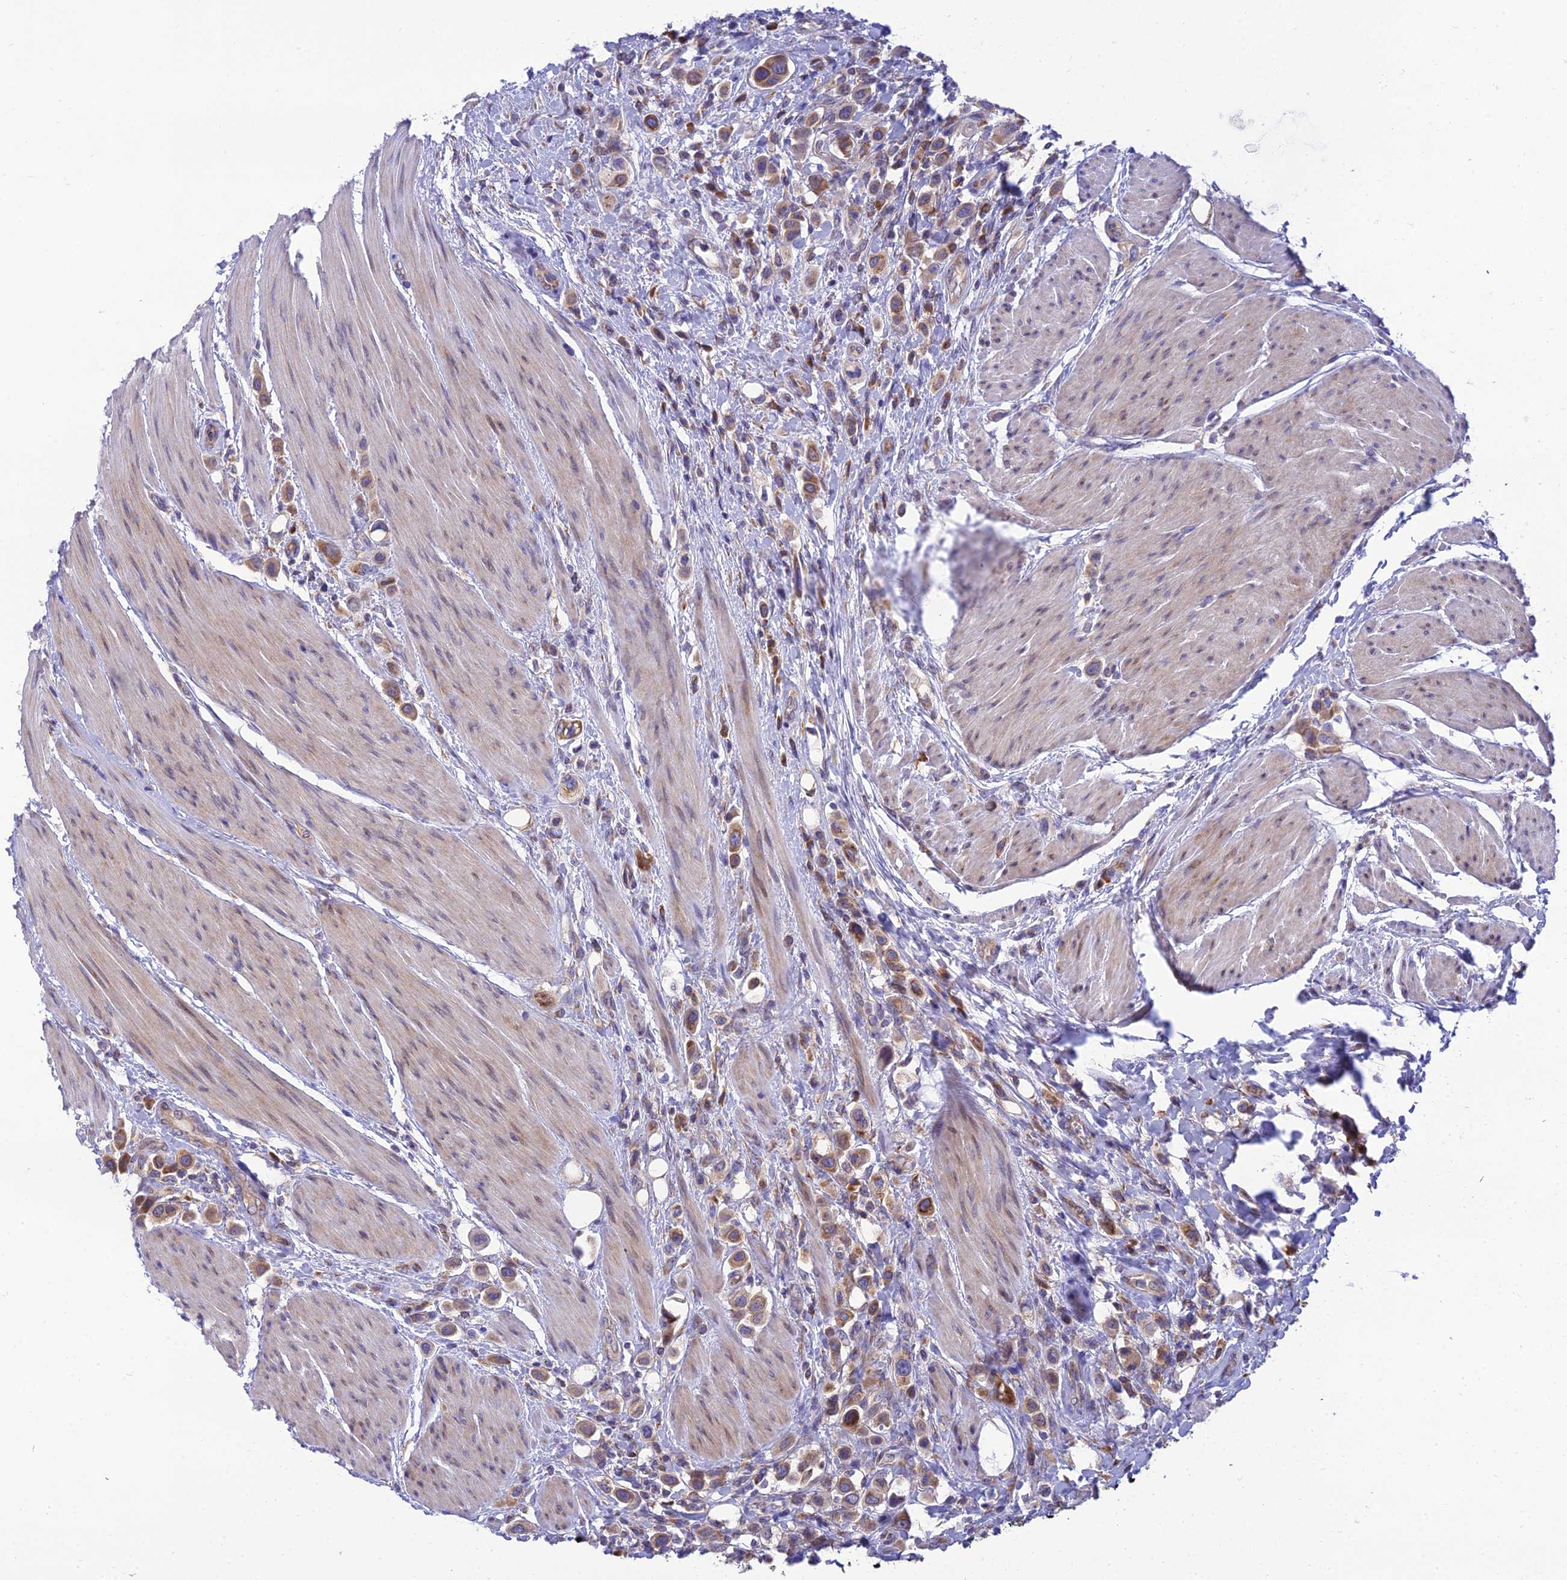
{"staining": {"intensity": "moderate", "quantity": ">75%", "location": "cytoplasmic/membranous"}, "tissue": "urothelial cancer", "cell_type": "Tumor cells", "image_type": "cancer", "snomed": [{"axis": "morphology", "description": "Urothelial carcinoma, High grade"}, {"axis": "topography", "description": "Urinary bladder"}], "caption": "Protein expression analysis of high-grade urothelial carcinoma demonstrates moderate cytoplasmic/membranous staining in approximately >75% of tumor cells.", "gene": "CLCN7", "patient": {"sex": "male", "age": 50}}